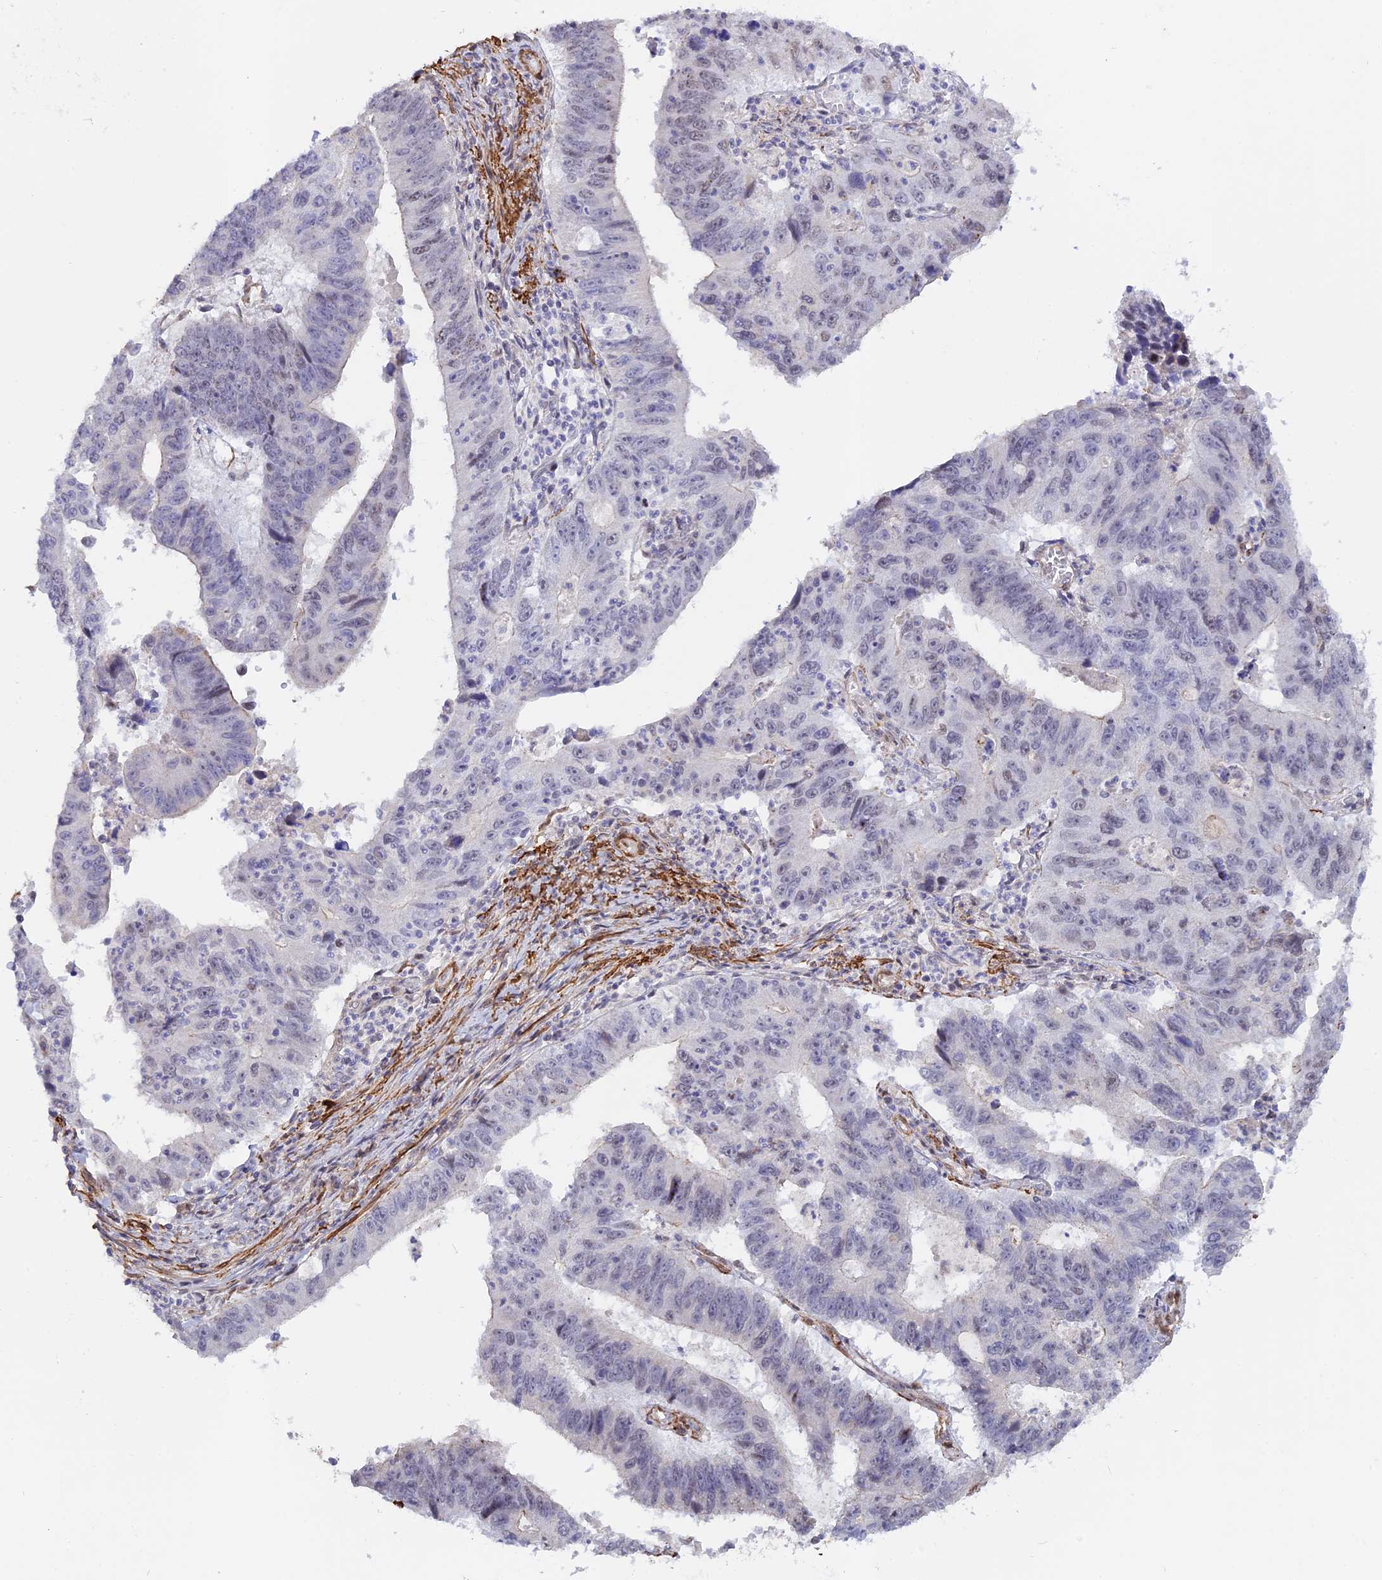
{"staining": {"intensity": "negative", "quantity": "none", "location": "none"}, "tissue": "stomach cancer", "cell_type": "Tumor cells", "image_type": "cancer", "snomed": [{"axis": "morphology", "description": "Adenocarcinoma, NOS"}, {"axis": "topography", "description": "Stomach"}], "caption": "Protein analysis of stomach adenocarcinoma demonstrates no significant staining in tumor cells.", "gene": "CCDC154", "patient": {"sex": "male", "age": 59}}